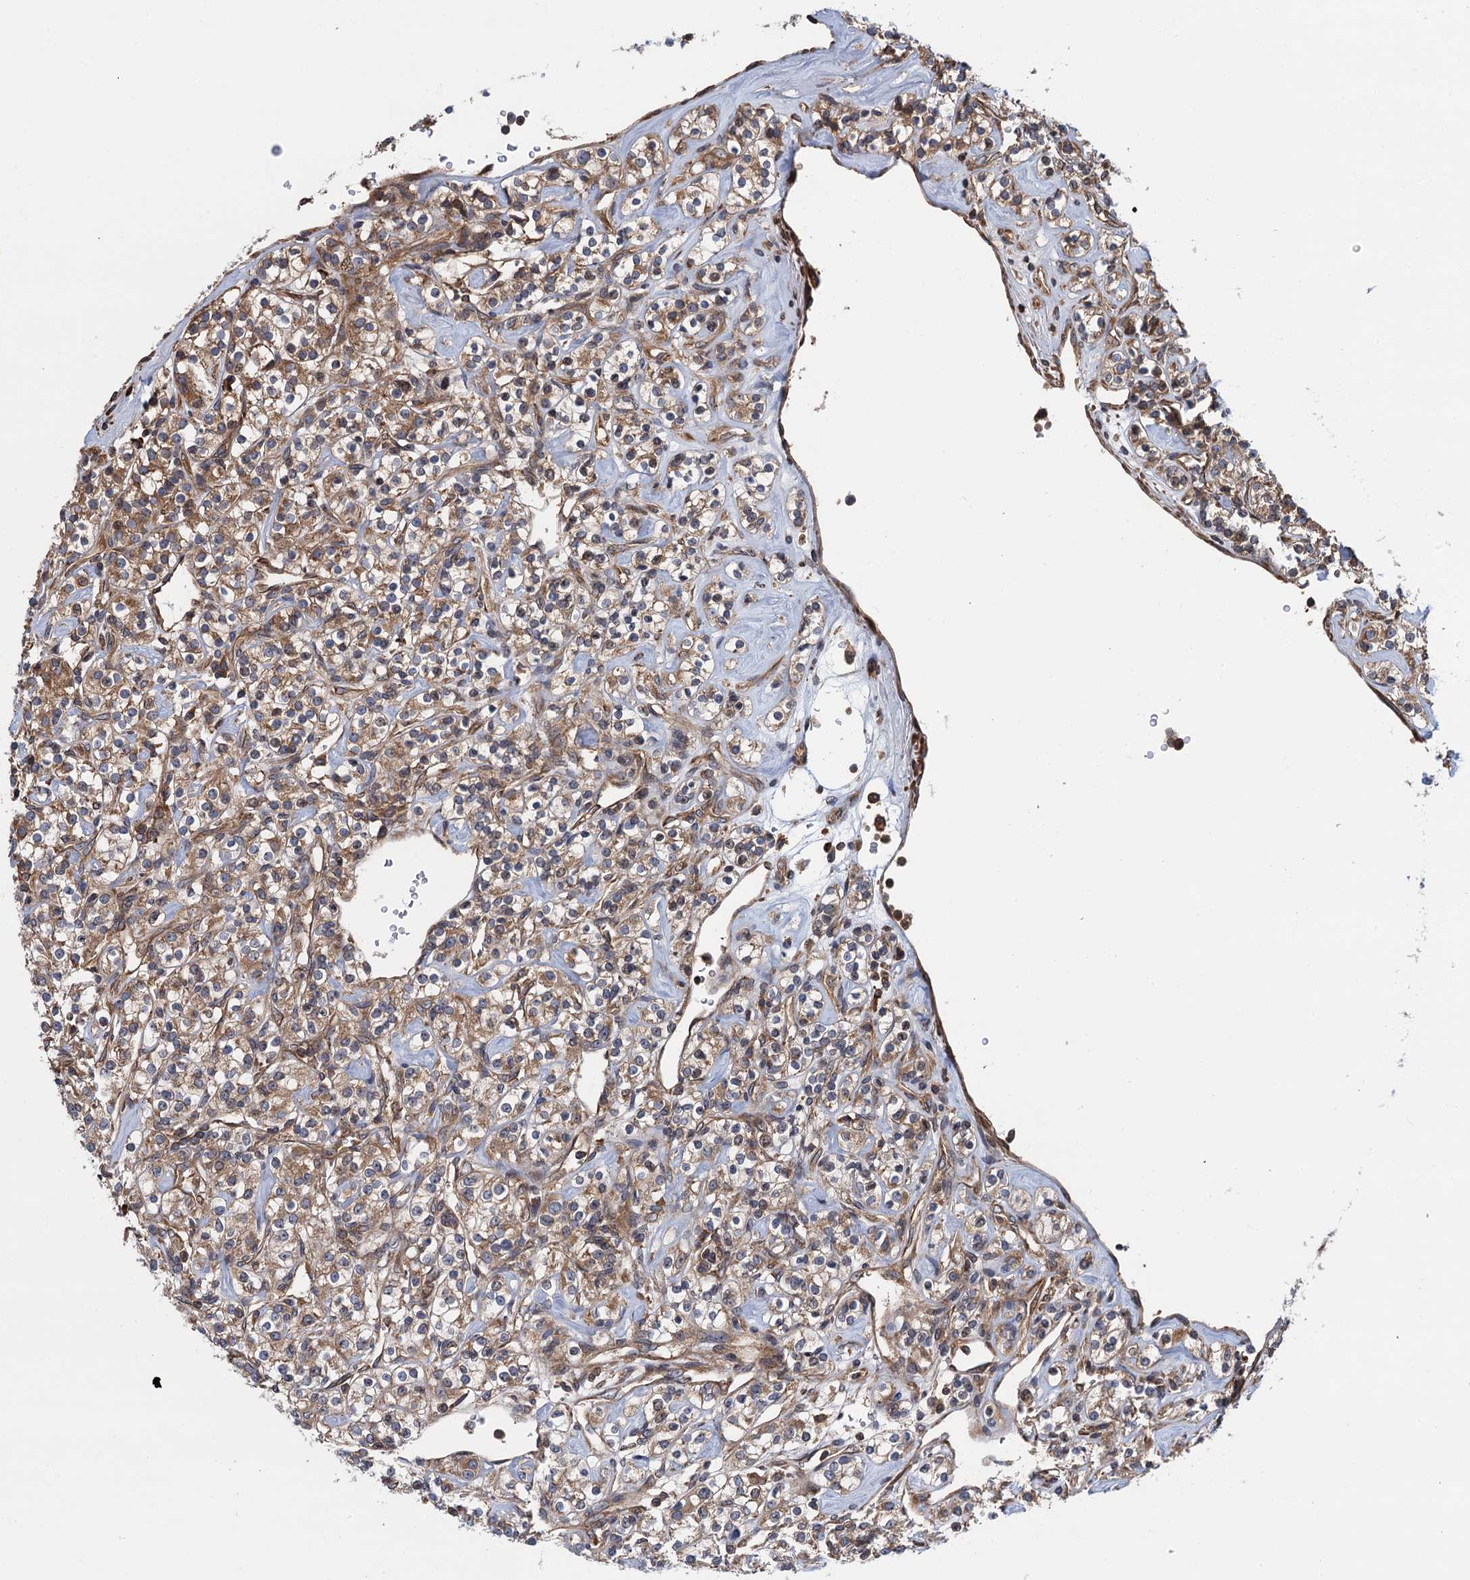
{"staining": {"intensity": "moderate", "quantity": "<25%", "location": "cytoplasmic/membranous"}, "tissue": "renal cancer", "cell_type": "Tumor cells", "image_type": "cancer", "snomed": [{"axis": "morphology", "description": "Adenocarcinoma, NOS"}, {"axis": "topography", "description": "Kidney"}], "caption": "Brown immunohistochemical staining in human renal adenocarcinoma exhibits moderate cytoplasmic/membranous staining in approximately <25% of tumor cells. The staining was performed using DAB, with brown indicating positive protein expression. Nuclei are stained blue with hematoxylin.", "gene": "MDM1", "patient": {"sex": "male", "age": 77}}